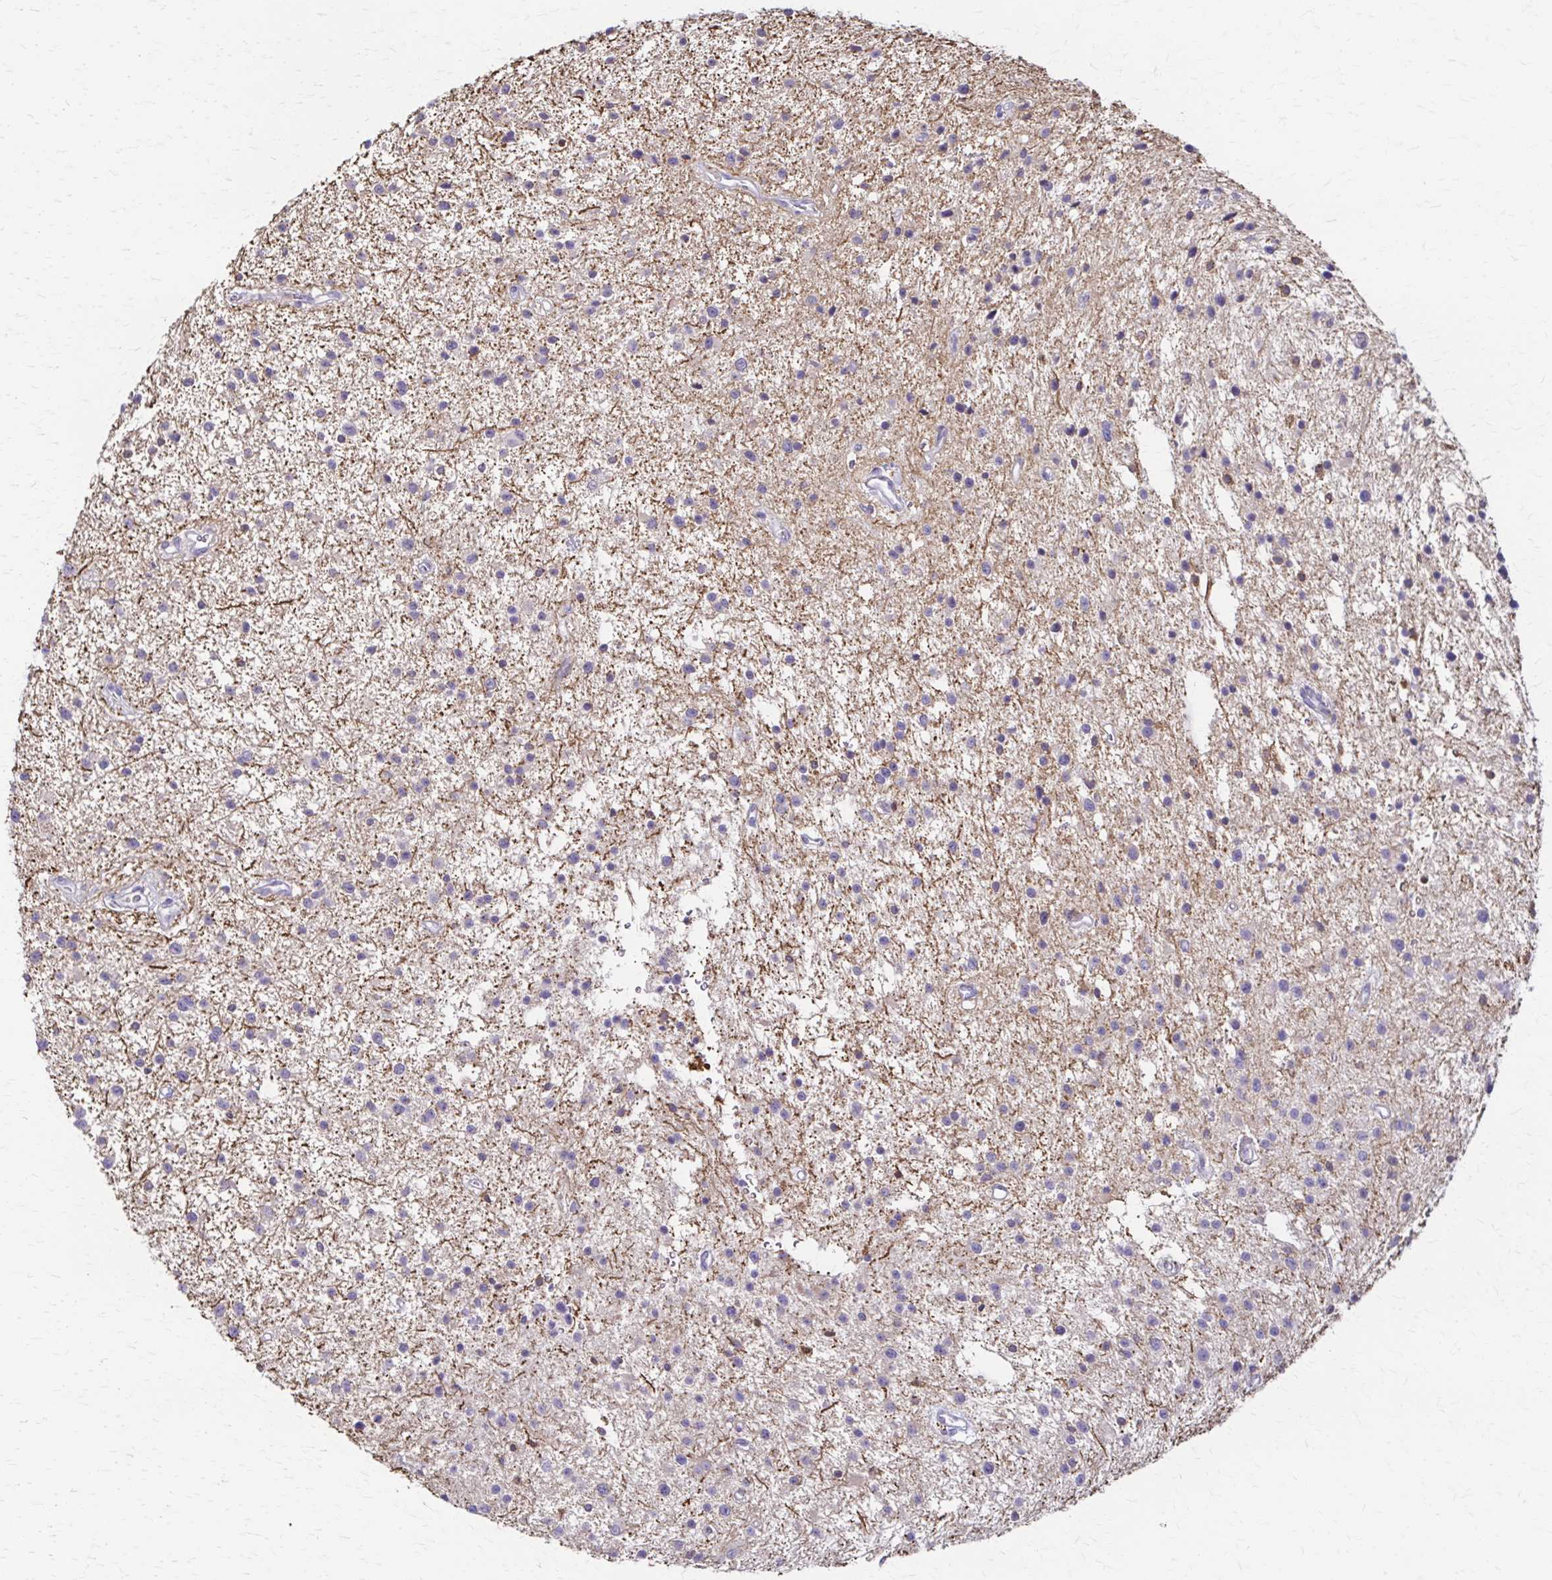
{"staining": {"intensity": "negative", "quantity": "none", "location": "none"}, "tissue": "glioma", "cell_type": "Tumor cells", "image_type": "cancer", "snomed": [{"axis": "morphology", "description": "Glioma, malignant, Low grade"}, {"axis": "topography", "description": "Brain"}], "caption": "This is an immunohistochemistry (IHC) micrograph of glioma. There is no expression in tumor cells.", "gene": "PIK3AP1", "patient": {"sex": "male", "age": 43}}